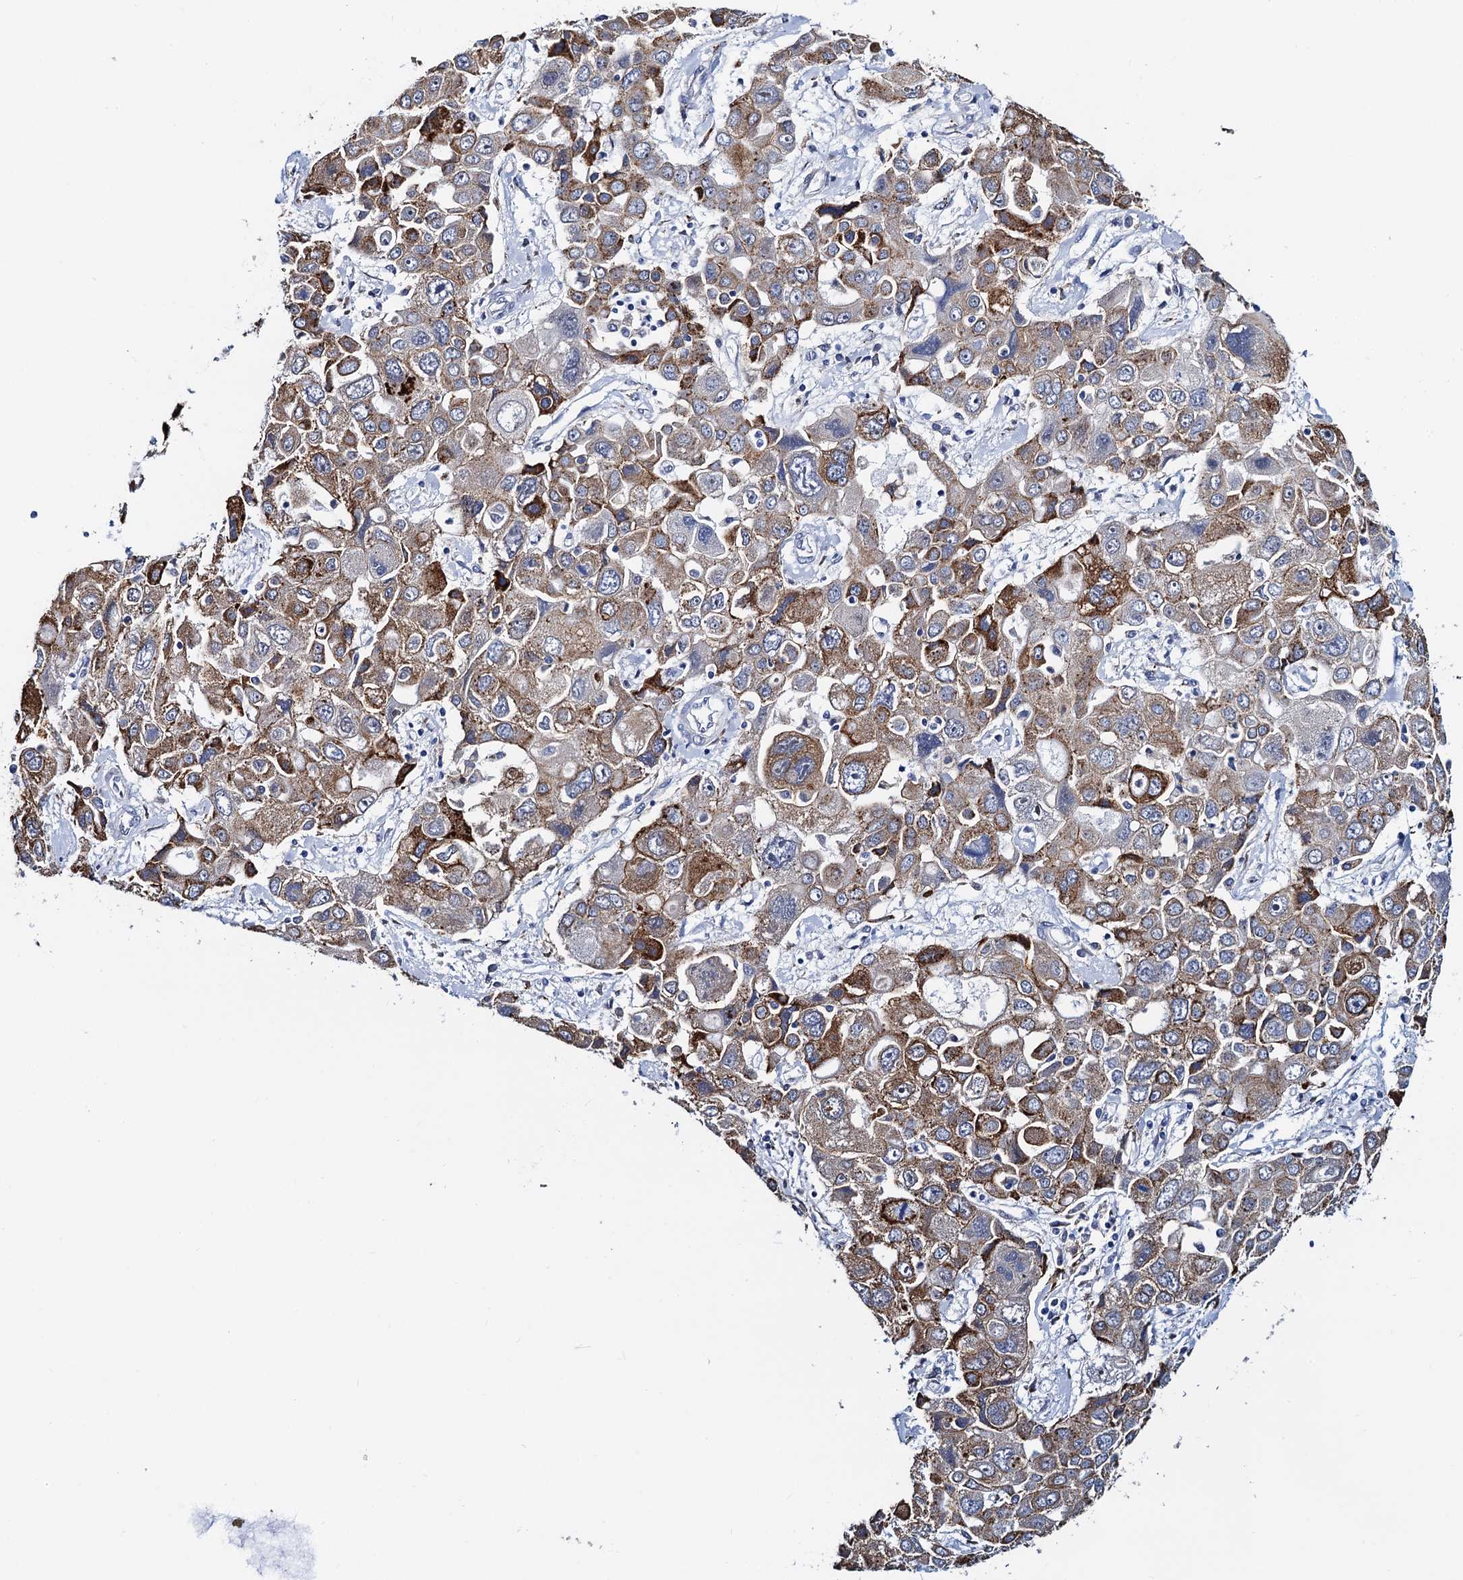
{"staining": {"intensity": "moderate", "quantity": ">75%", "location": "cytoplasmic/membranous"}, "tissue": "liver cancer", "cell_type": "Tumor cells", "image_type": "cancer", "snomed": [{"axis": "morphology", "description": "Cholangiocarcinoma"}, {"axis": "topography", "description": "Liver"}], "caption": "Immunohistochemistry of liver cholangiocarcinoma shows medium levels of moderate cytoplasmic/membranous positivity in about >75% of tumor cells. The staining was performed using DAB (3,3'-diaminobenzidine) to visualize the protein expression in brown, while the nuclei were stained in blue with hematoxylin (Magnification: 20x).", "gene": "SLC7A10", "patient": {"sex": "male", "age": 67}}